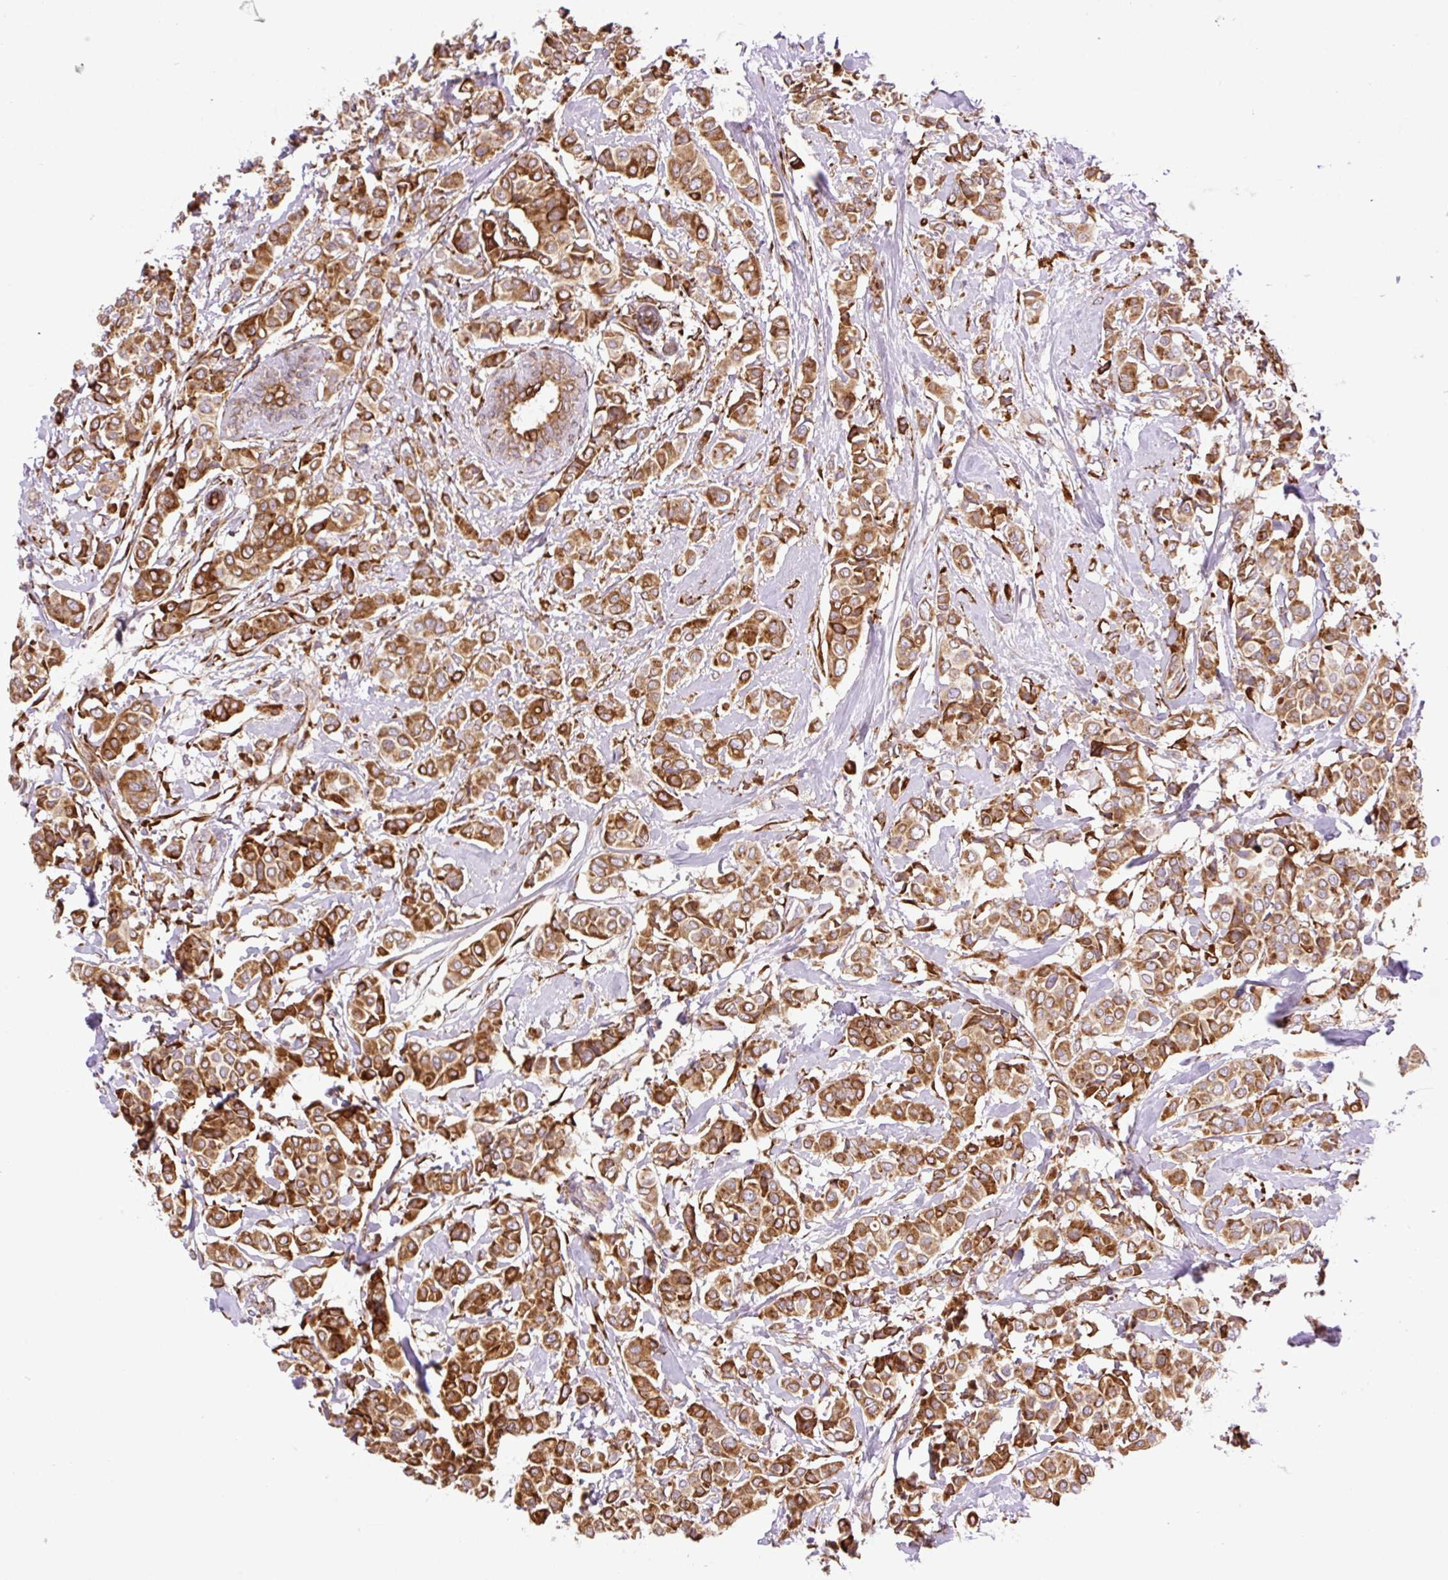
{"staining": {"intensity": "strong", "quantity": "25%-75%", "location": "cytoplasmic/membranous"}, "tissue": "breast cancer", "cell_type": "Tumor cells", "image_type": "cancer", "snomed": [{"axis": "morphology", "description": "Lobular carcinoma"}, {"axis": "topography", "description": "Breast"}], "caption": "DAB immunohistochemical staining of breast lobular carcinoma displays strong cytoplasmic/membranous protein expression in approximately 25%-75% of tumor cells. The protein is shown in brown color, while the nuclei are stained blue.", "gene": "RAB30", "patient": {"sex": "female", "age": 51}}